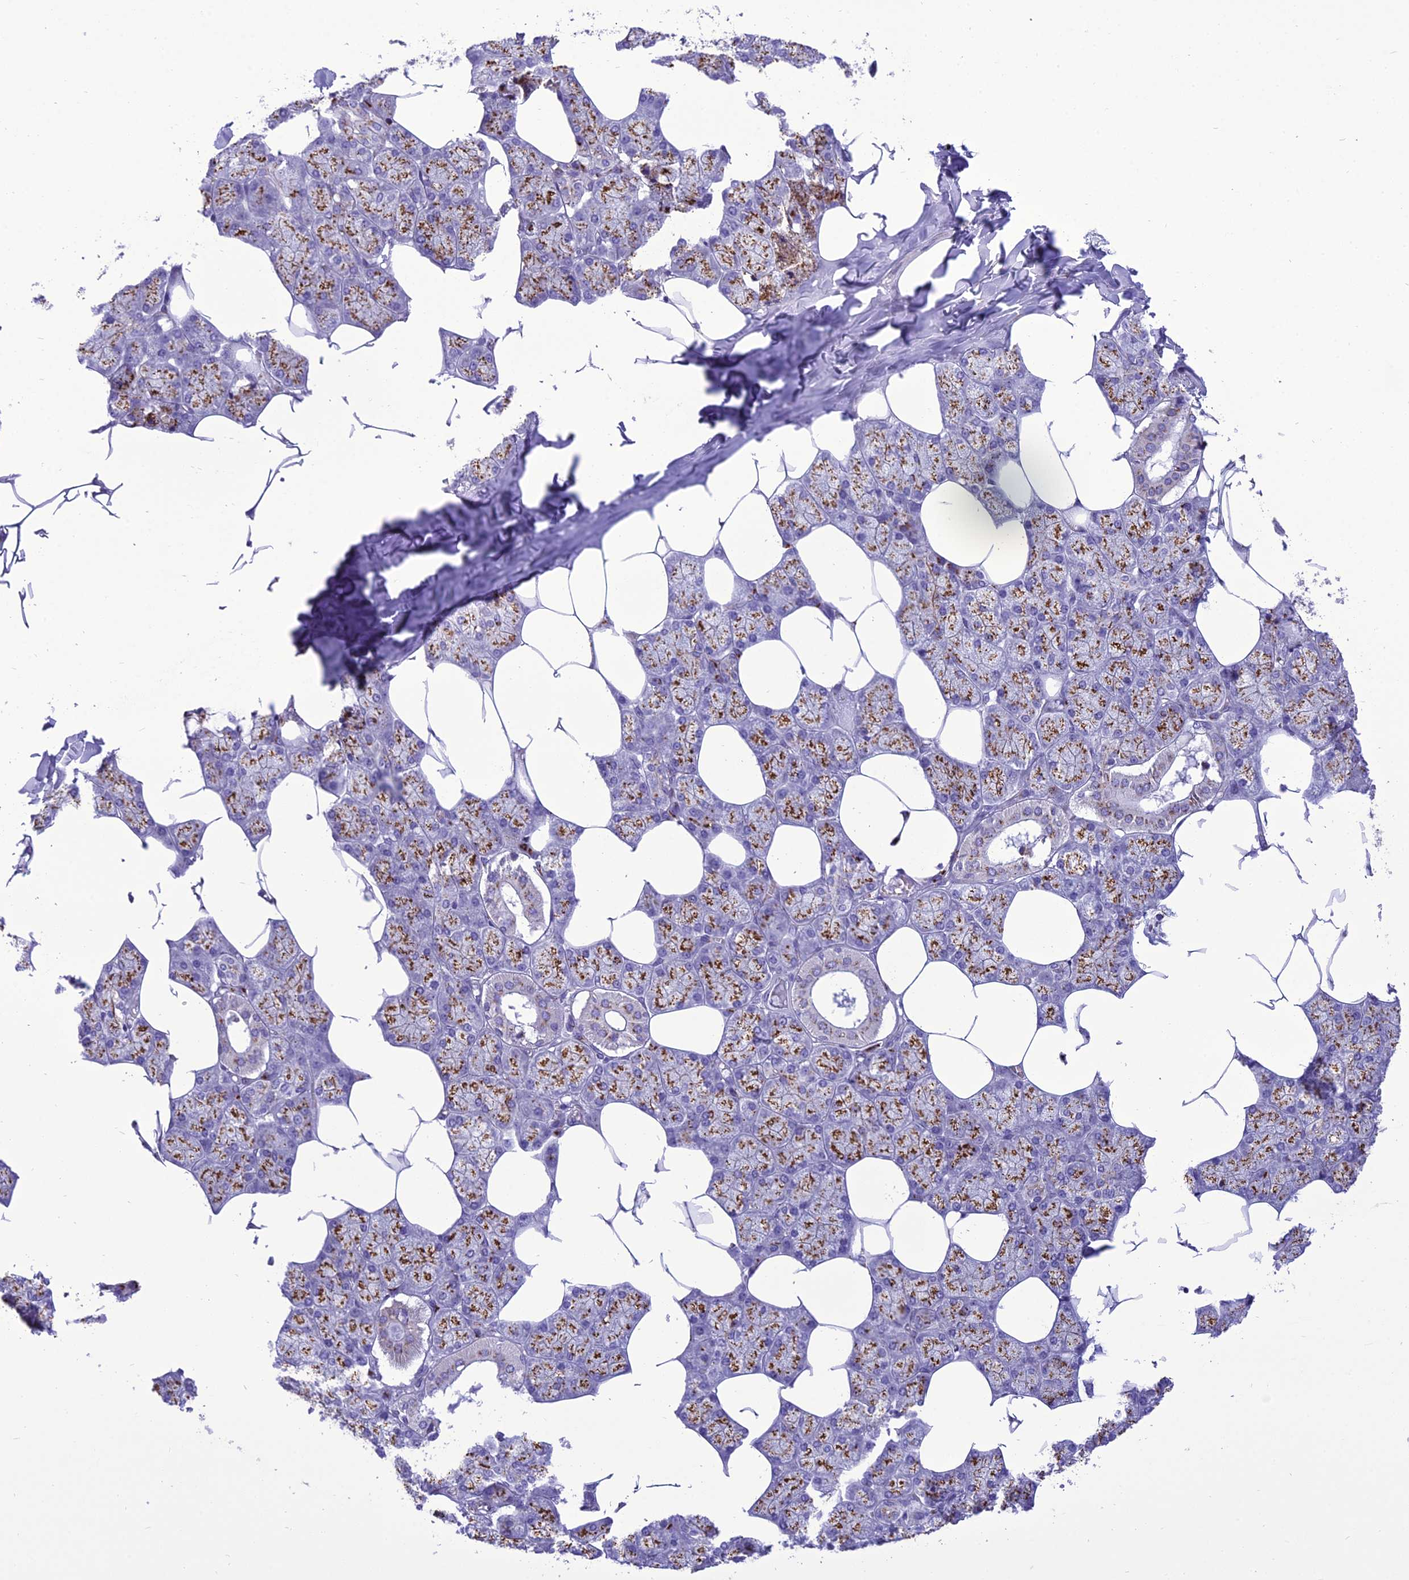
{"staining": {"intensity": "strong", "quantity": ">75%", "location": "cytoplasmic/membranous"}, "tissue": "salivary gland", "cell_type": "Glandular cells", "image_type": "normal", "snomed": [{"axis": "morphology", "description": "Normal tissue, NOS"}, {"axis": "topography", "description": "Salivary gland"}], "caption": "Glandular cells demonstrate strong cytoplasmic/membranous positivity in about >75% of cells in unremarkable salivary gland.", "gene": "GOLM2", "patient": {"sex": "male", "age": 62}}